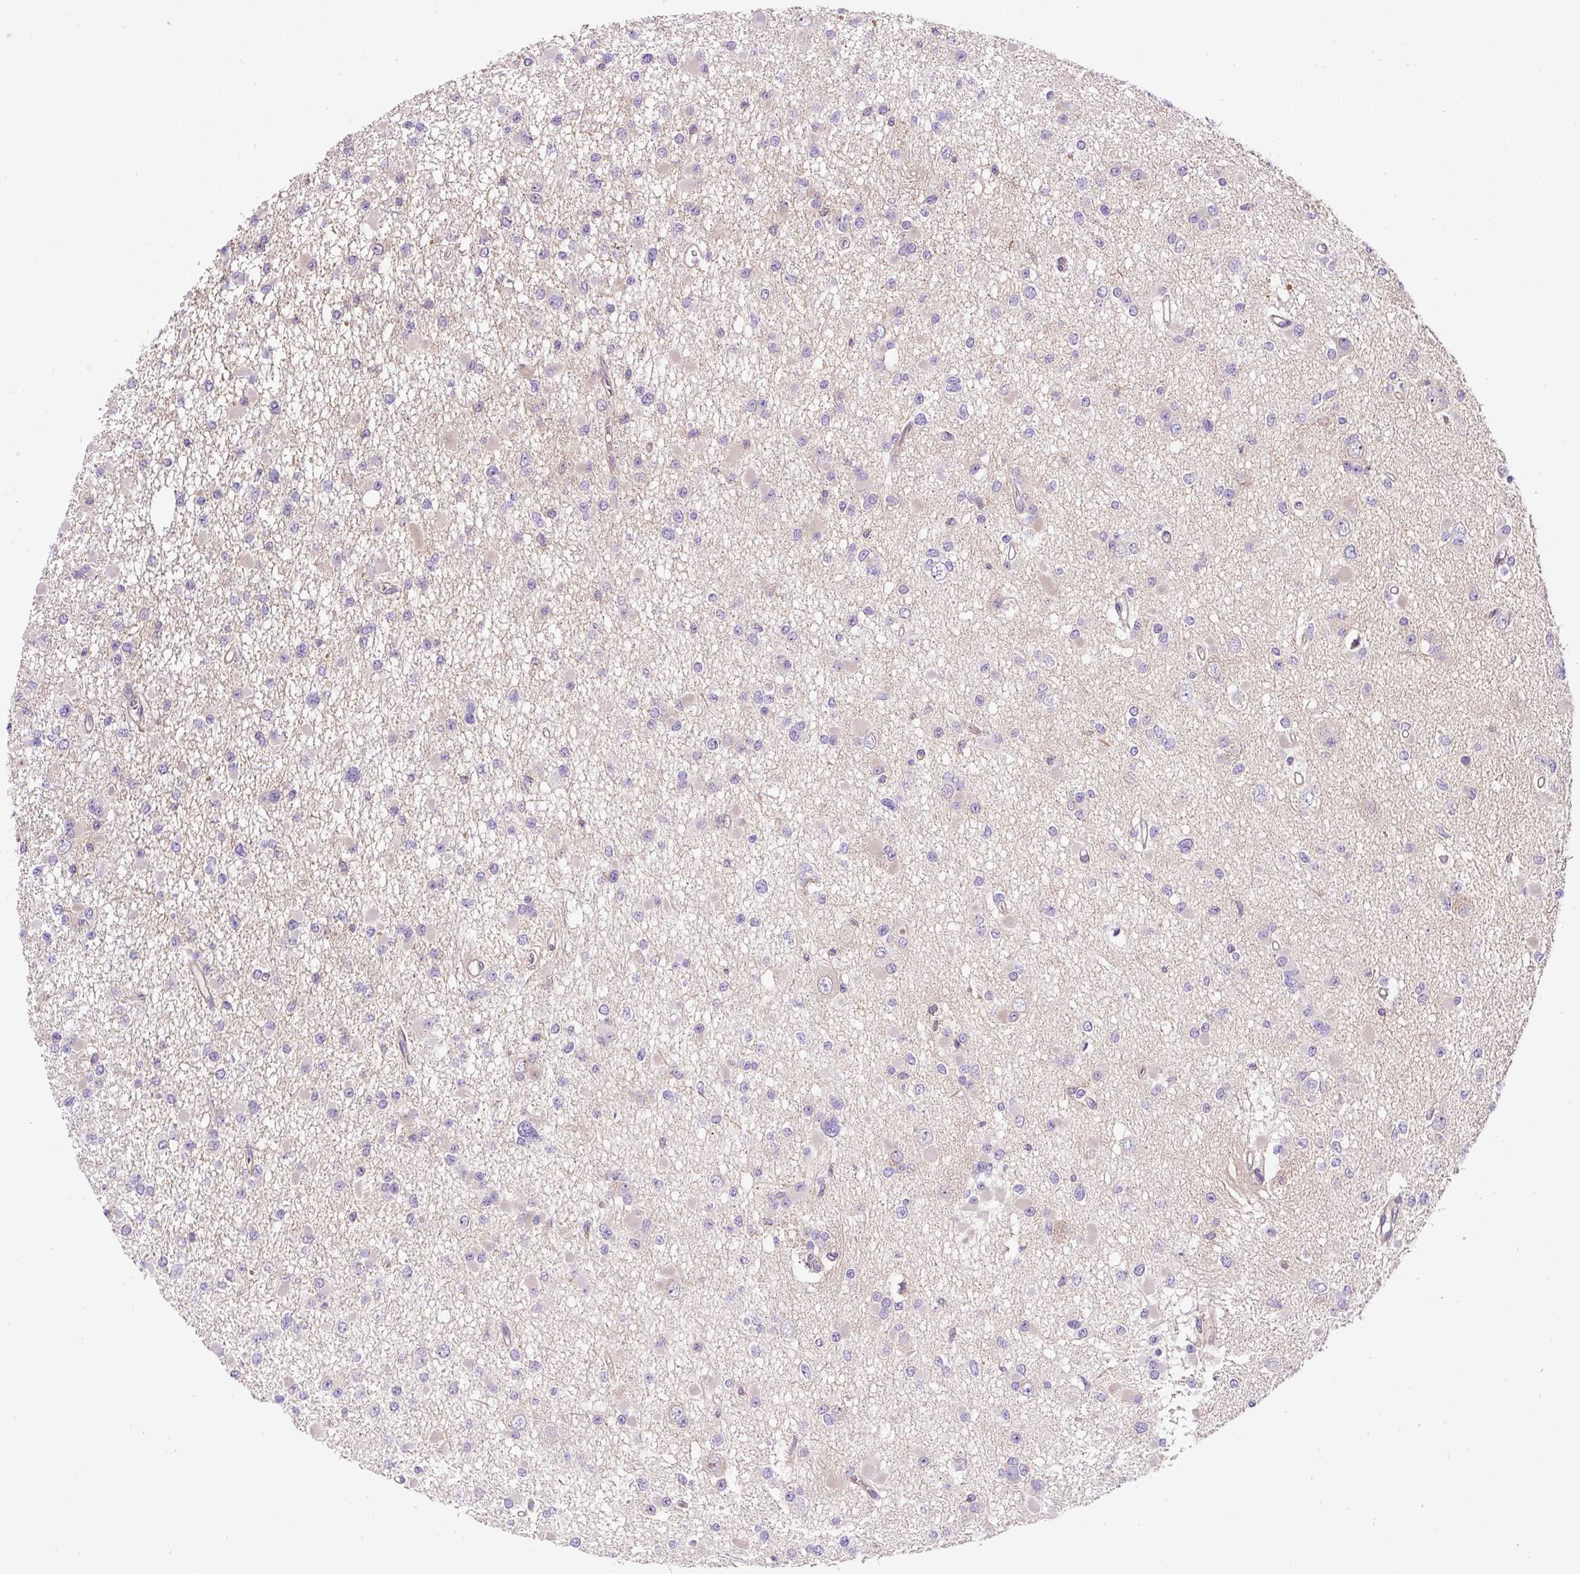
{"staining": {"intensity": "negative", "quantity": "none", "location": "none"}, "tissue": "glioma", "cell_type": "Tumor cells", "image_type": "cancer", "snomed": [{"axis": "morphology", "description": "Glioma, malignant, Low grade"}, {"axis": "topography", "description": "Brain"}], "caption": "Immunohistochemistry (IHC) micrograph of human glioma stained for a protein (brown), which displays no staining in tumor cells.", "gene": "CCDC28A", "patient": {"sex": "female", "age": 22}}